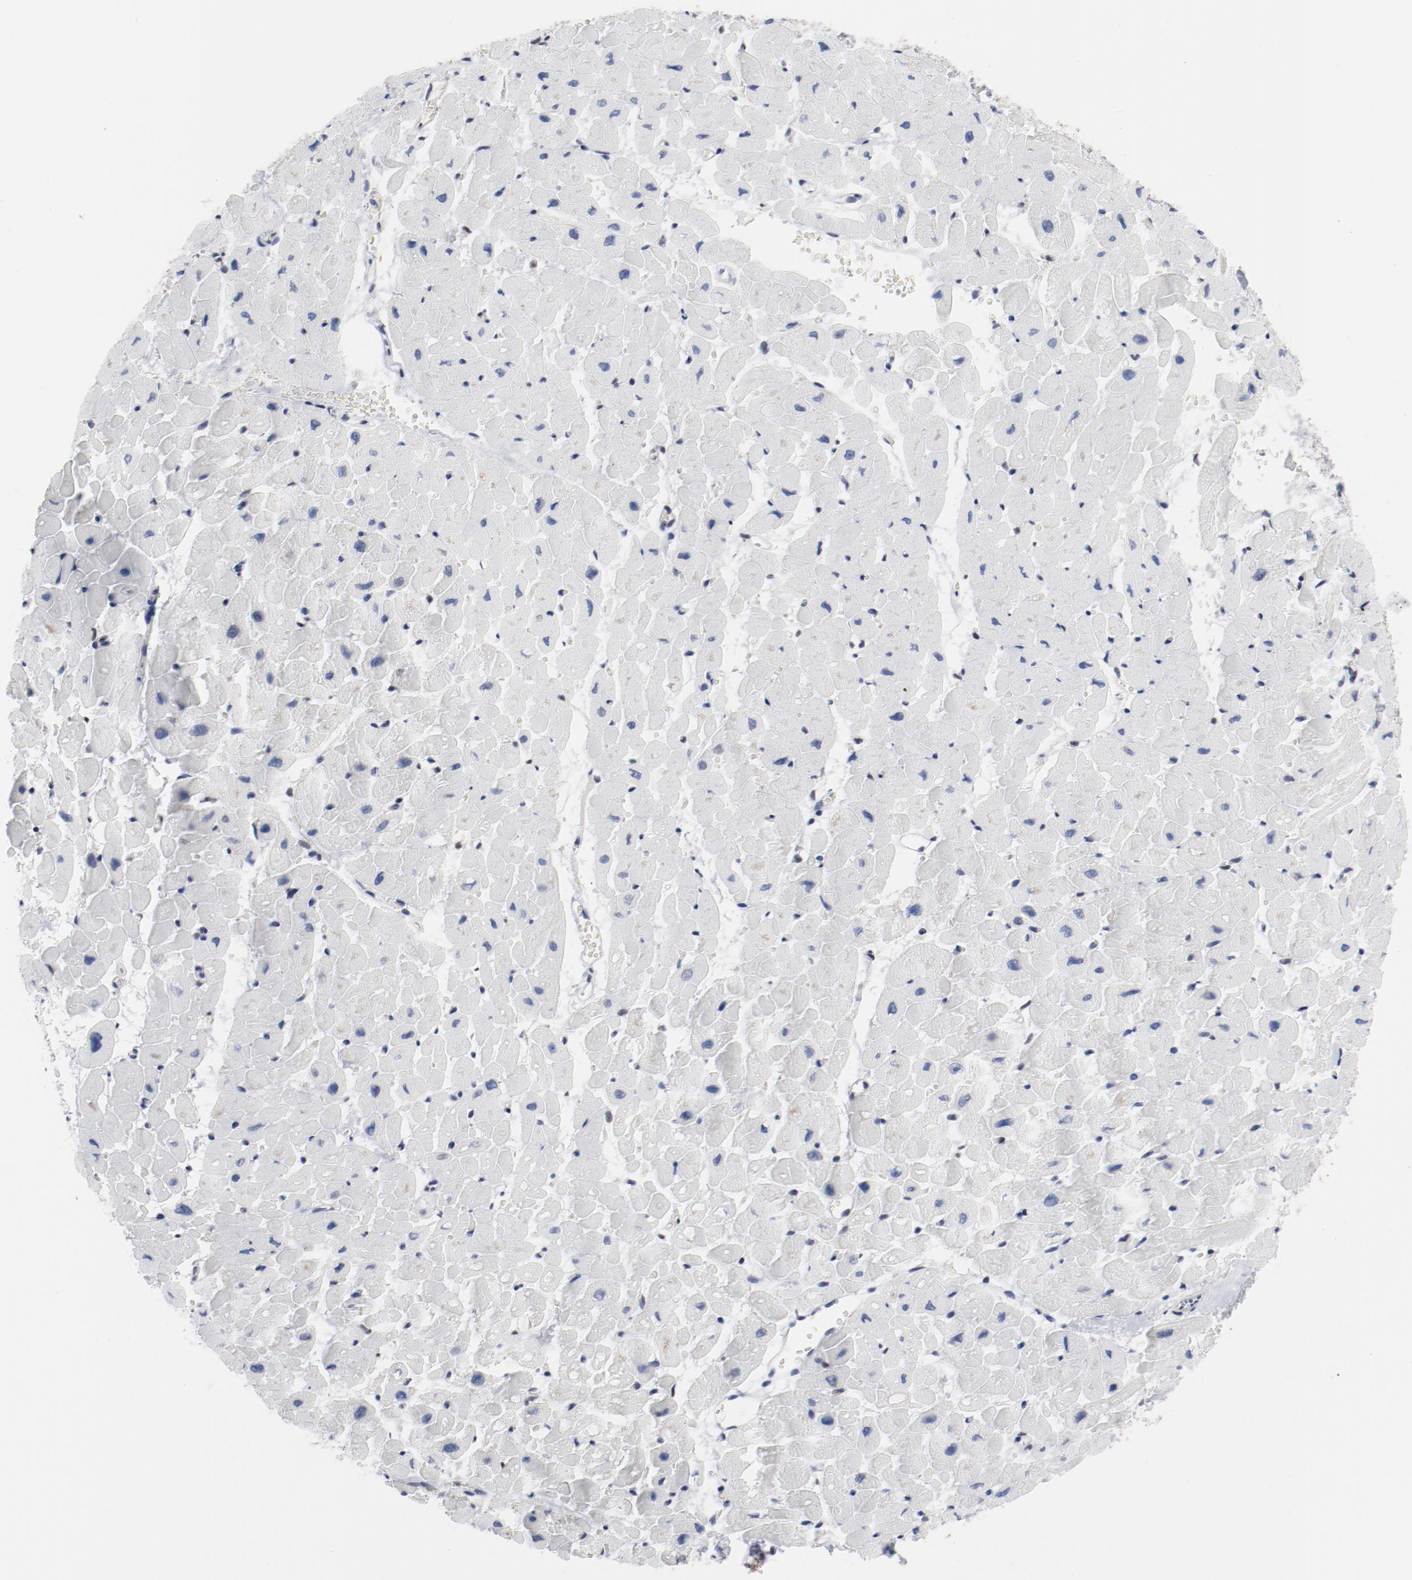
{"staining": {"intensity": "negative", "quantity": "none", "location": "none"}, "tissue": "heart muscle", "cell_type": "Cardiomyocytes", "image_type": "normal", "snomed": [{"axis": "morphology", "description": "Normal tissue, NOS"}, {"axis": "topography", "description": "Heart"}], "caption": "Immunohistochemistry of benign human heart muscle exhibits no staining in cardiomyocytes.", "gene": "ARNT", "patient": {"sex": "male", "age": 45}}